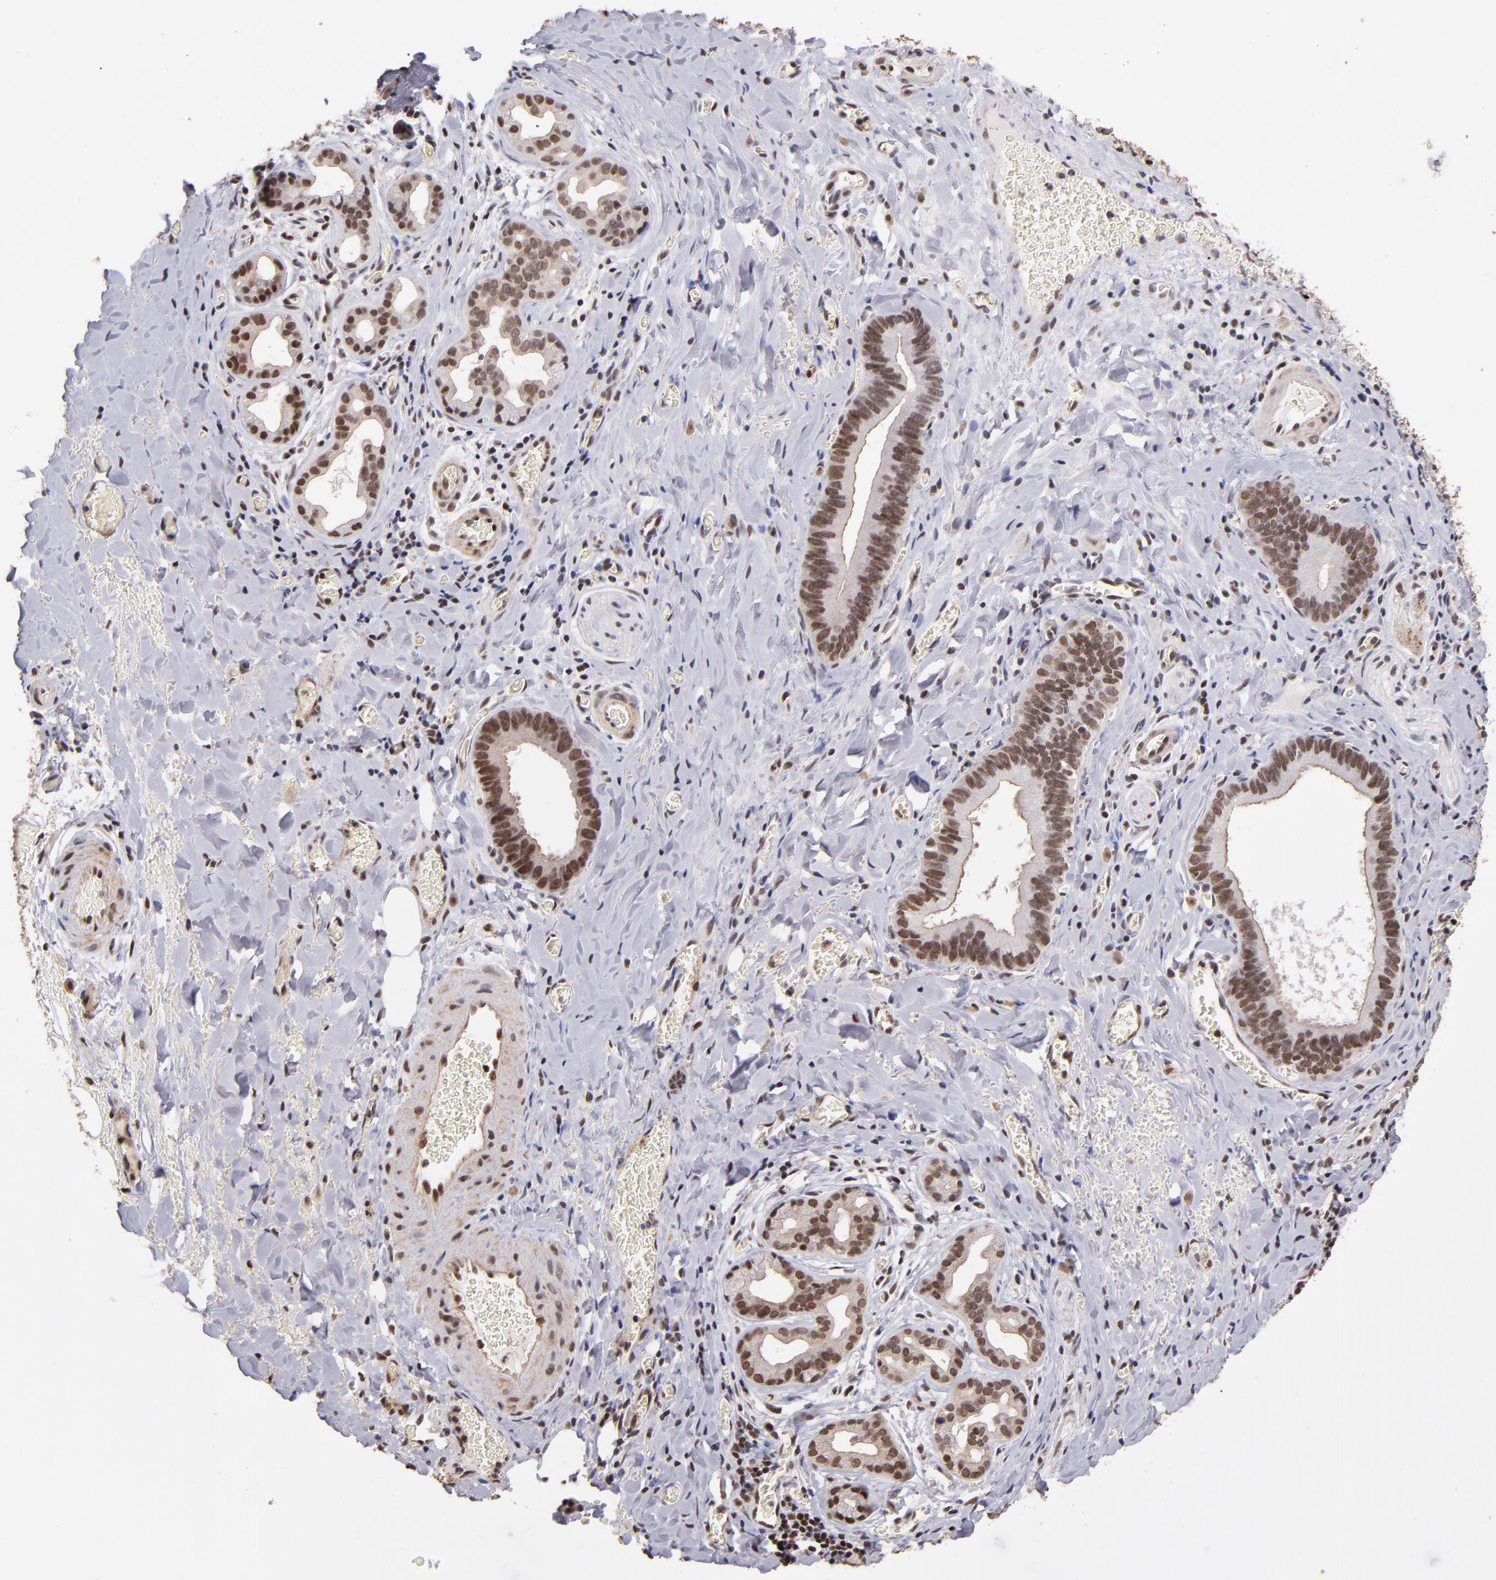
{"staining": {"intensity": "moderate", "quantity": ">75%", "location": "nuclear"}, "tissue": "liver cancer", "cell_type": "Tumor cells", "image_type": "cancer", "snomed": [{"axis": "morphology", "description": "Cholangiocarcinoma"}, {"axis": "topography", "description": "Liver"}], "caption": "This is a histology image of IHC staining of cholangiocarcinoma (liver), which shows moderate expression in the nuclear of tumor cells.", "gene": "TERF2", "patient": {"sex": "female", "age": 55}}